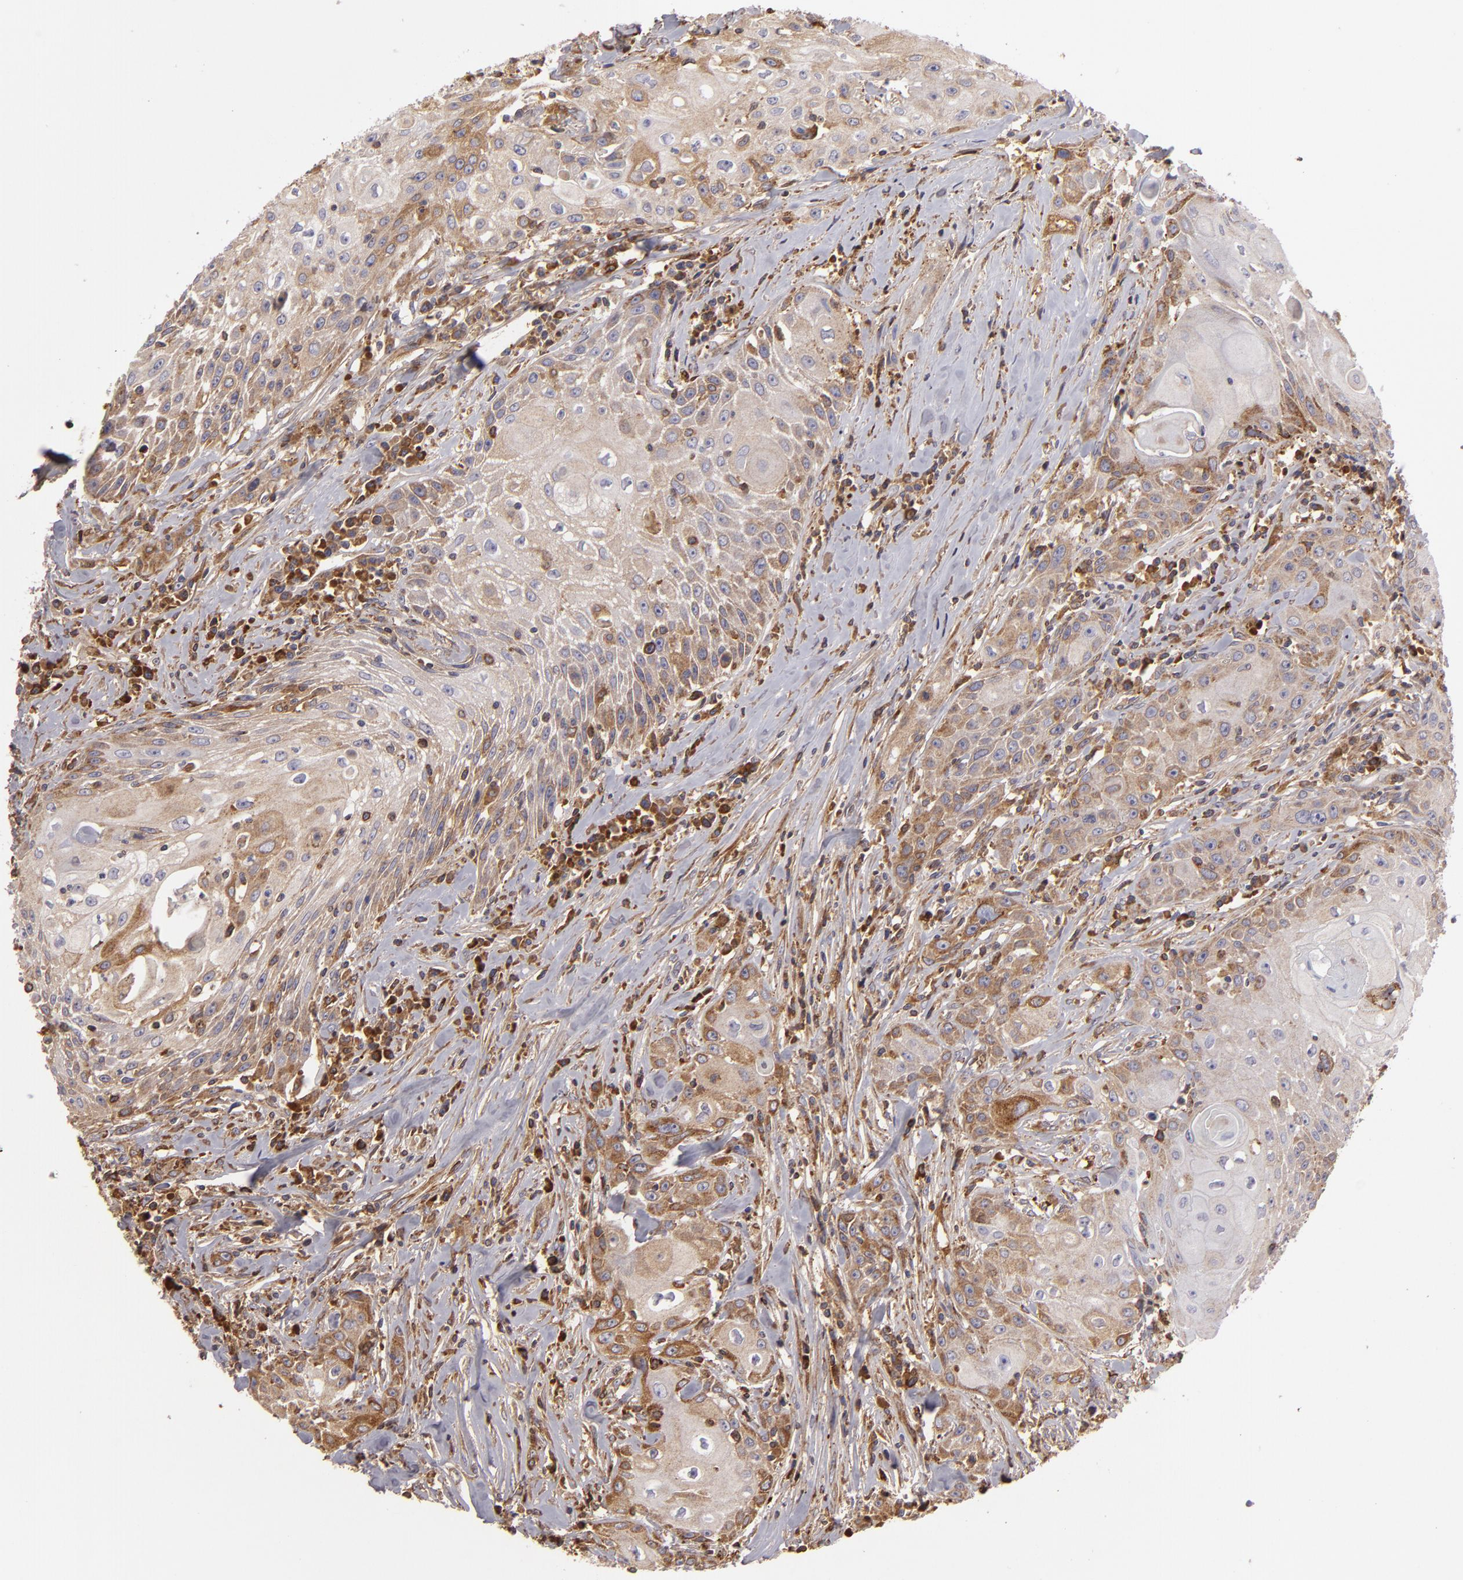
{"staining": {"intensity": "strong", "quantity": ">75%", "location": "cytoplasmic/membranous"}, "tissue": "head and neck cancer", "cell_type": "Tumor cells", "image_type": "cancer", "snomed": [{"axis": "morphology", "description": "Squamous cell carcinoma, NOS"}, {"axis": "topography", "description": "Oral tissue"}, {"axis": "topography", "description": "Head-Neck"}], "caption": "Immunohistochemical staining of head and neck squamous cell carcinoma reveals strong cytoplasmic/membranous protein expression in about >75% of tumor cells. The staining was performed using DAB (3,3'-diaminobenzidine), with brown indicating positive protein expression. Nuclei are stained blue with hematoxylin.", "gene": "CFB", "patient": {"sex": "female", "age": 82}}